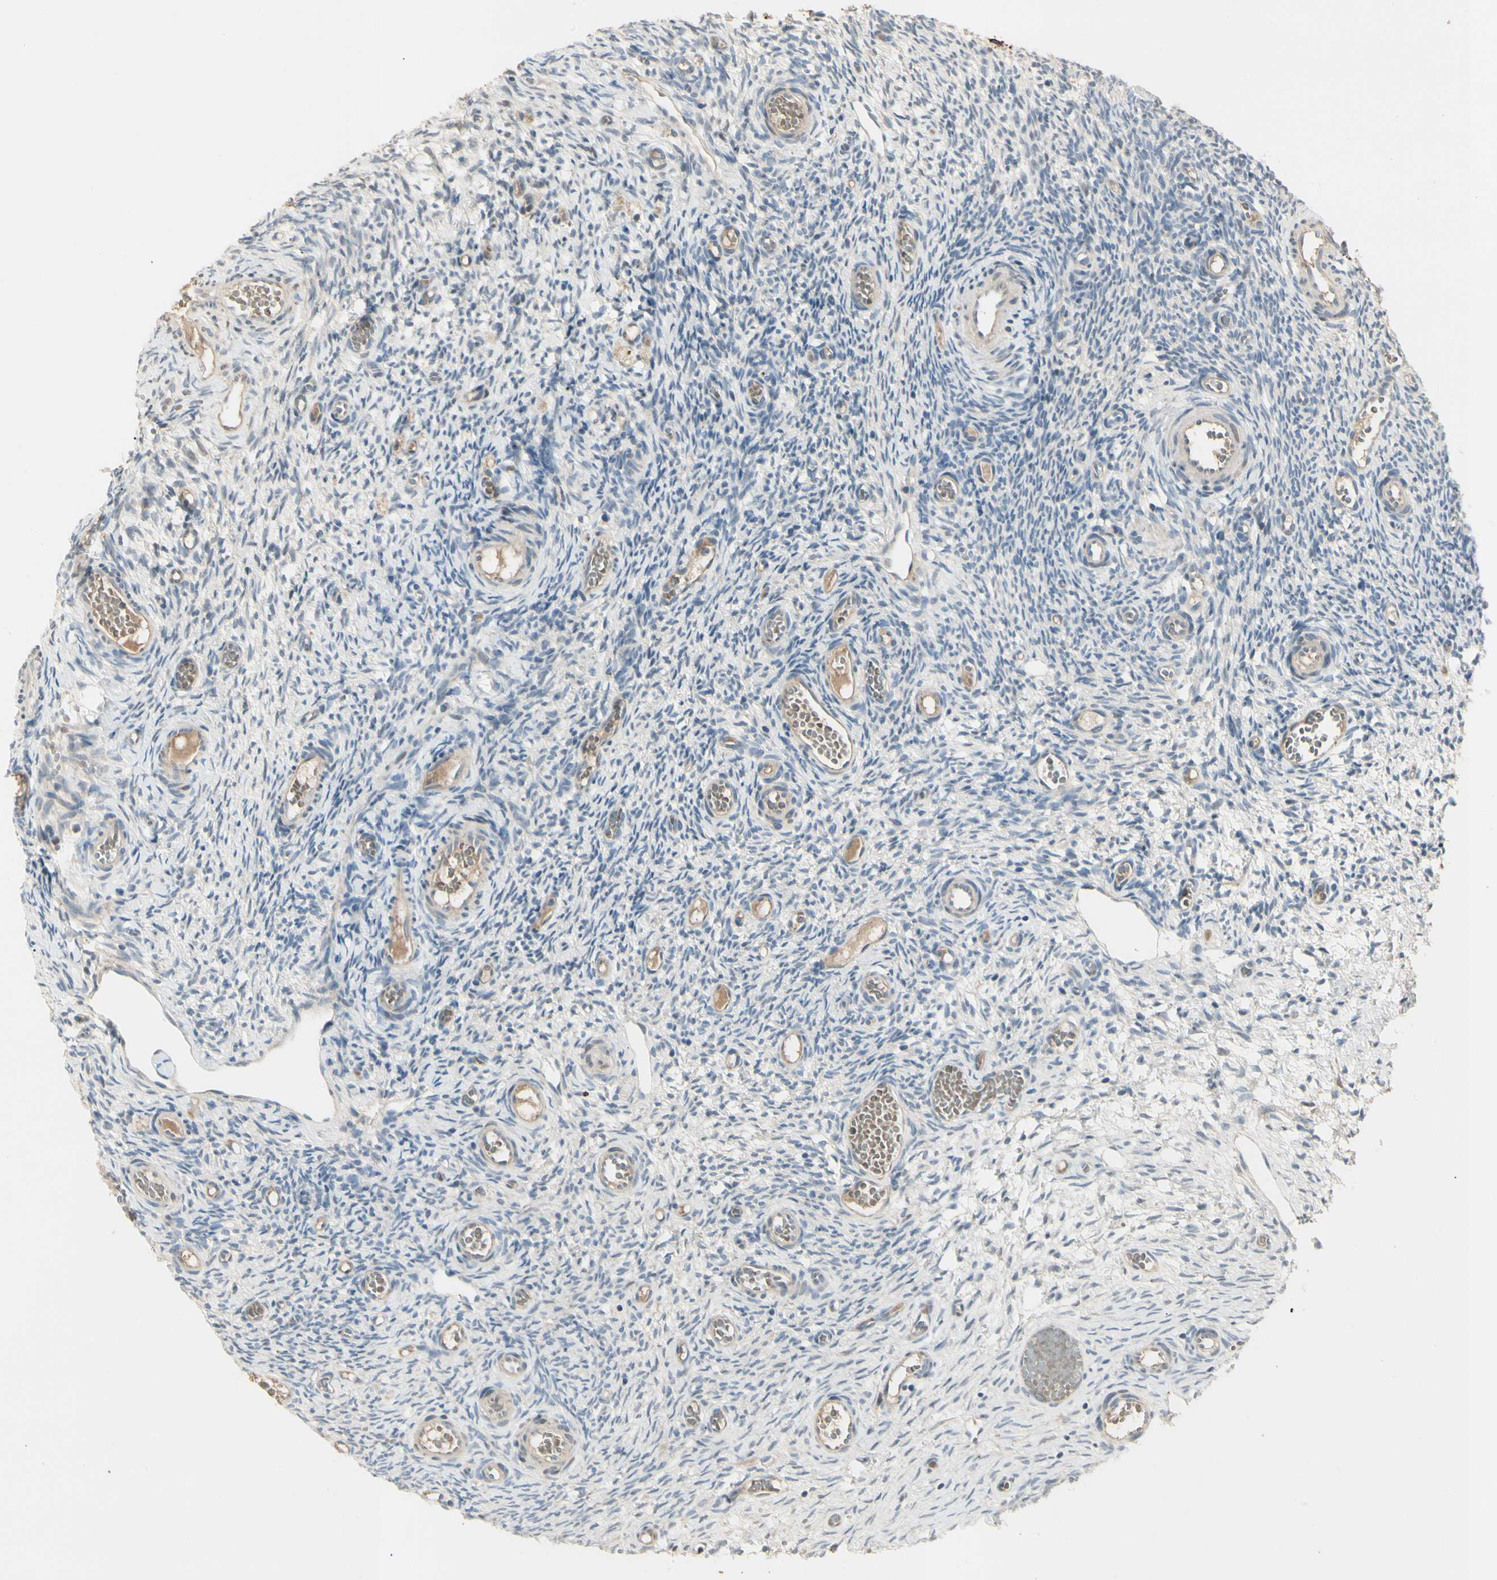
{"staining": {"intensity": "negative", "quantity": "none", "location": "none"}, "tissue": "ovary", "cell_type": "Ovarian stroma cells", "image_type": "normal", "snomed": [{"axis": "morphology", "description": "Normal tissue, NOS"}, {"axis": "topography", "description": "Ovary"}], "caption": "Immunohistochemical staining of benign human ovary demonstrates no significant staining in ovarian stroma cells.", "gene": "SKIL", "patient": {"sex": "female", "age": 35}}